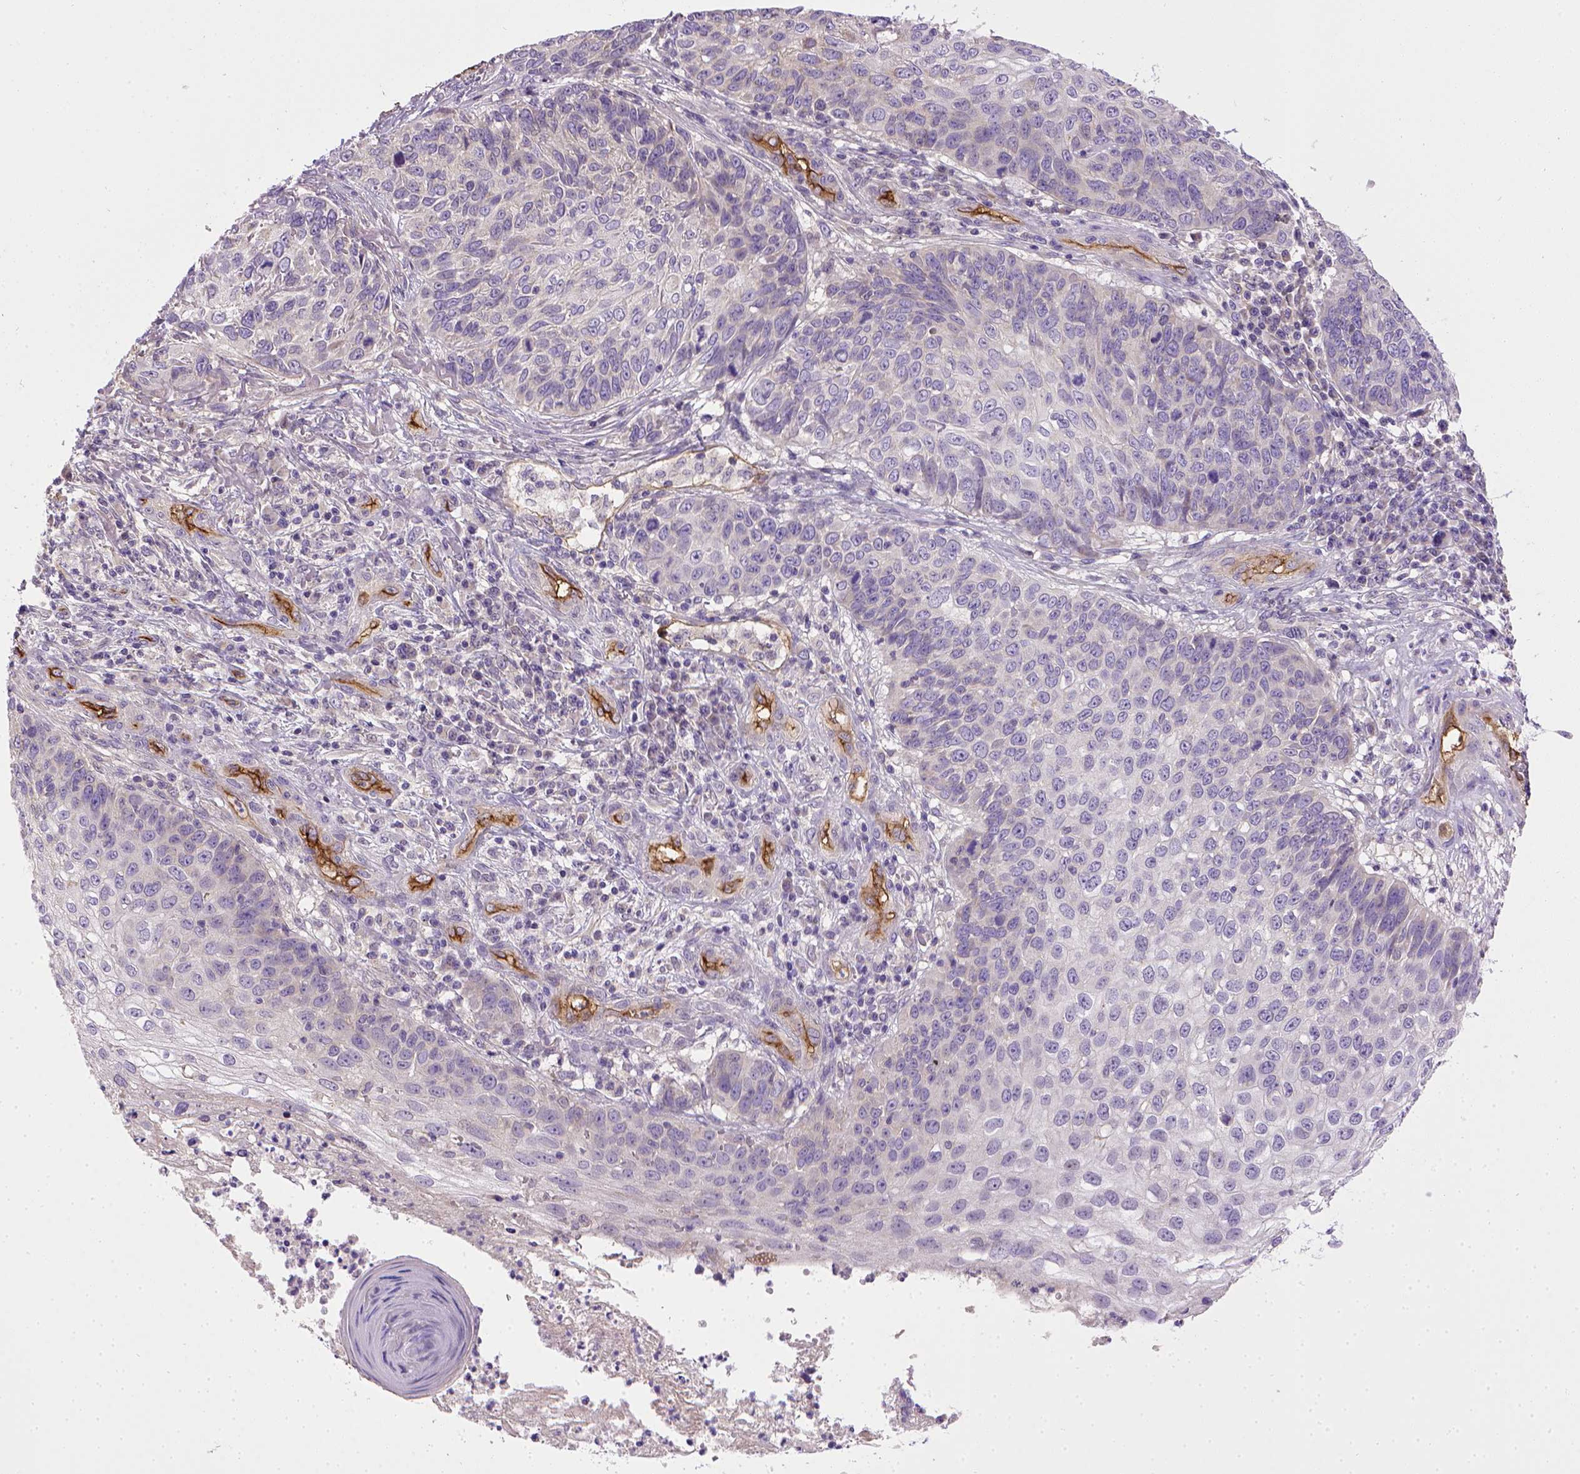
{"staining": {"intensity": "negative", "quantity": "none", "location": "none"}, "tissue": "skin cancer", "cell_type": "Tumor cells", "image_type": "cancer", "snomed": [{"axis": "morphology", "description": "Squamous cell carcinoma, NOS"}, {"axis": "topography", "description": "Skin"}], "caption": "Tumor cells show no significant protein staining in squamous cell carcinoma (skin).", "gene": "ENG", "patient": {"sex": "male", "age": 92}}